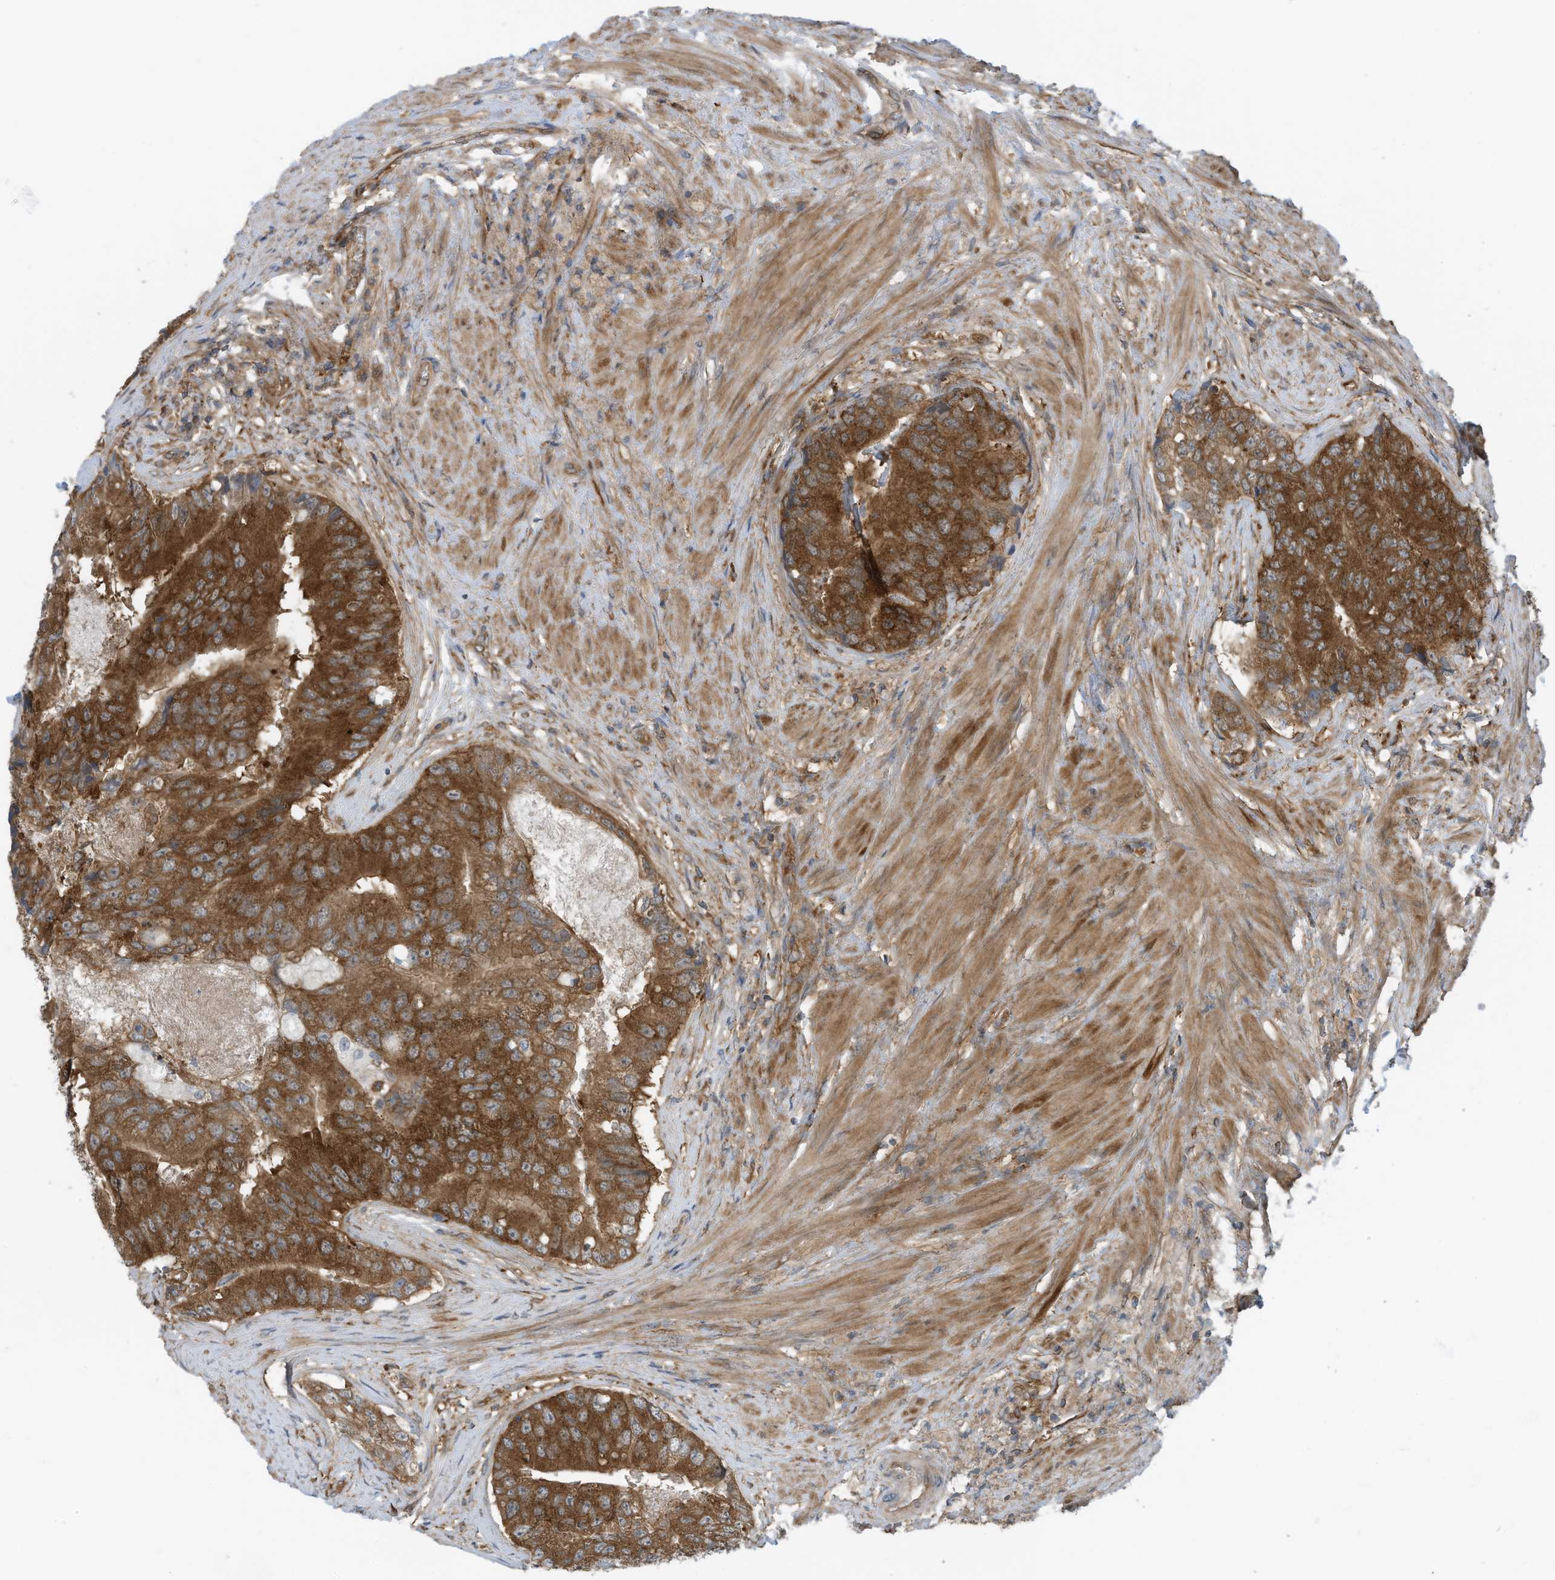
{"staining": {"intensity": "strong", "quantity": ">75%", "location": "cytoplasmic/membranous"}, "tissue": "prostate cancer", "cell_type": "Tumor cells", "image_type": "cancer", "snomed": [{"axis": "morphology", "description": "Adenocarcinoma, High grade"}, {"axis": "topography", "description": "Prostate"}], "caption": "Prostate cancer (adenocarcinoma (high-grade)) was stained to show a protein in brown. There is high levels of strong cytoplasmic/membranous staining in approximately >75% of tumor cells.", "gene": "REPS1", "patient": {"sex": "male", "age": 70}}